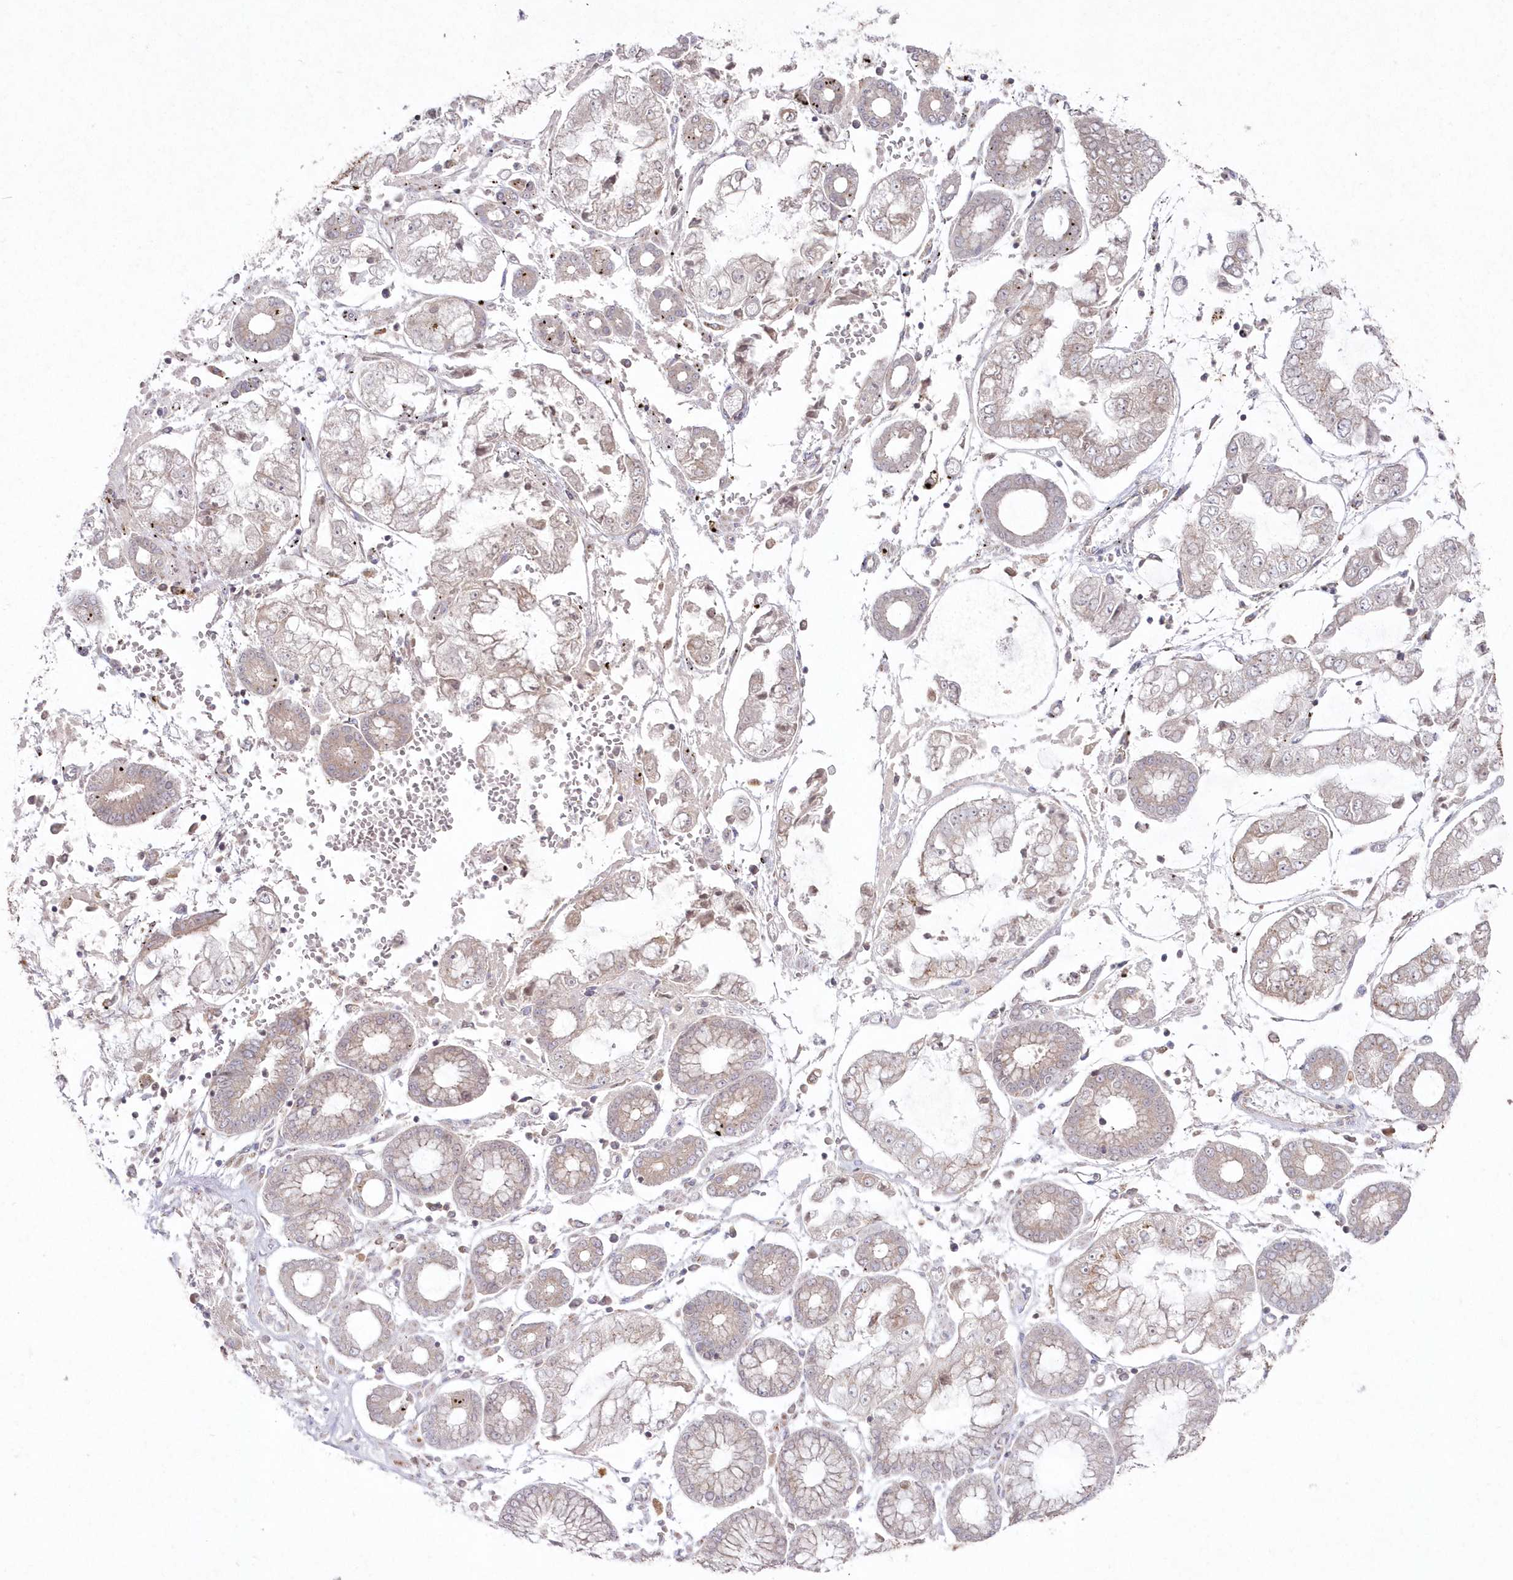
{"staining": {"intensity": "weak", "quantity": "25%-75%", "location": "cytoplasmic/membranous"}, "tissue": "stomach cancer", "cell_type": "Tumor cells", "image_type": "cancer", "snomed": [{"axis": "morphology", "description": "Adenocarcinoma, NOS"}, {"axis": "topography", "description": "Stomach"}], "caption": "Stomach cancer was stained to show a protein in brown. There is low levels of weak cytoplasmic/membranous positivity in about 25%-75% of tumor cells.", "gene": "ARSB", "patient": {"sex": "male", "age": 76}}